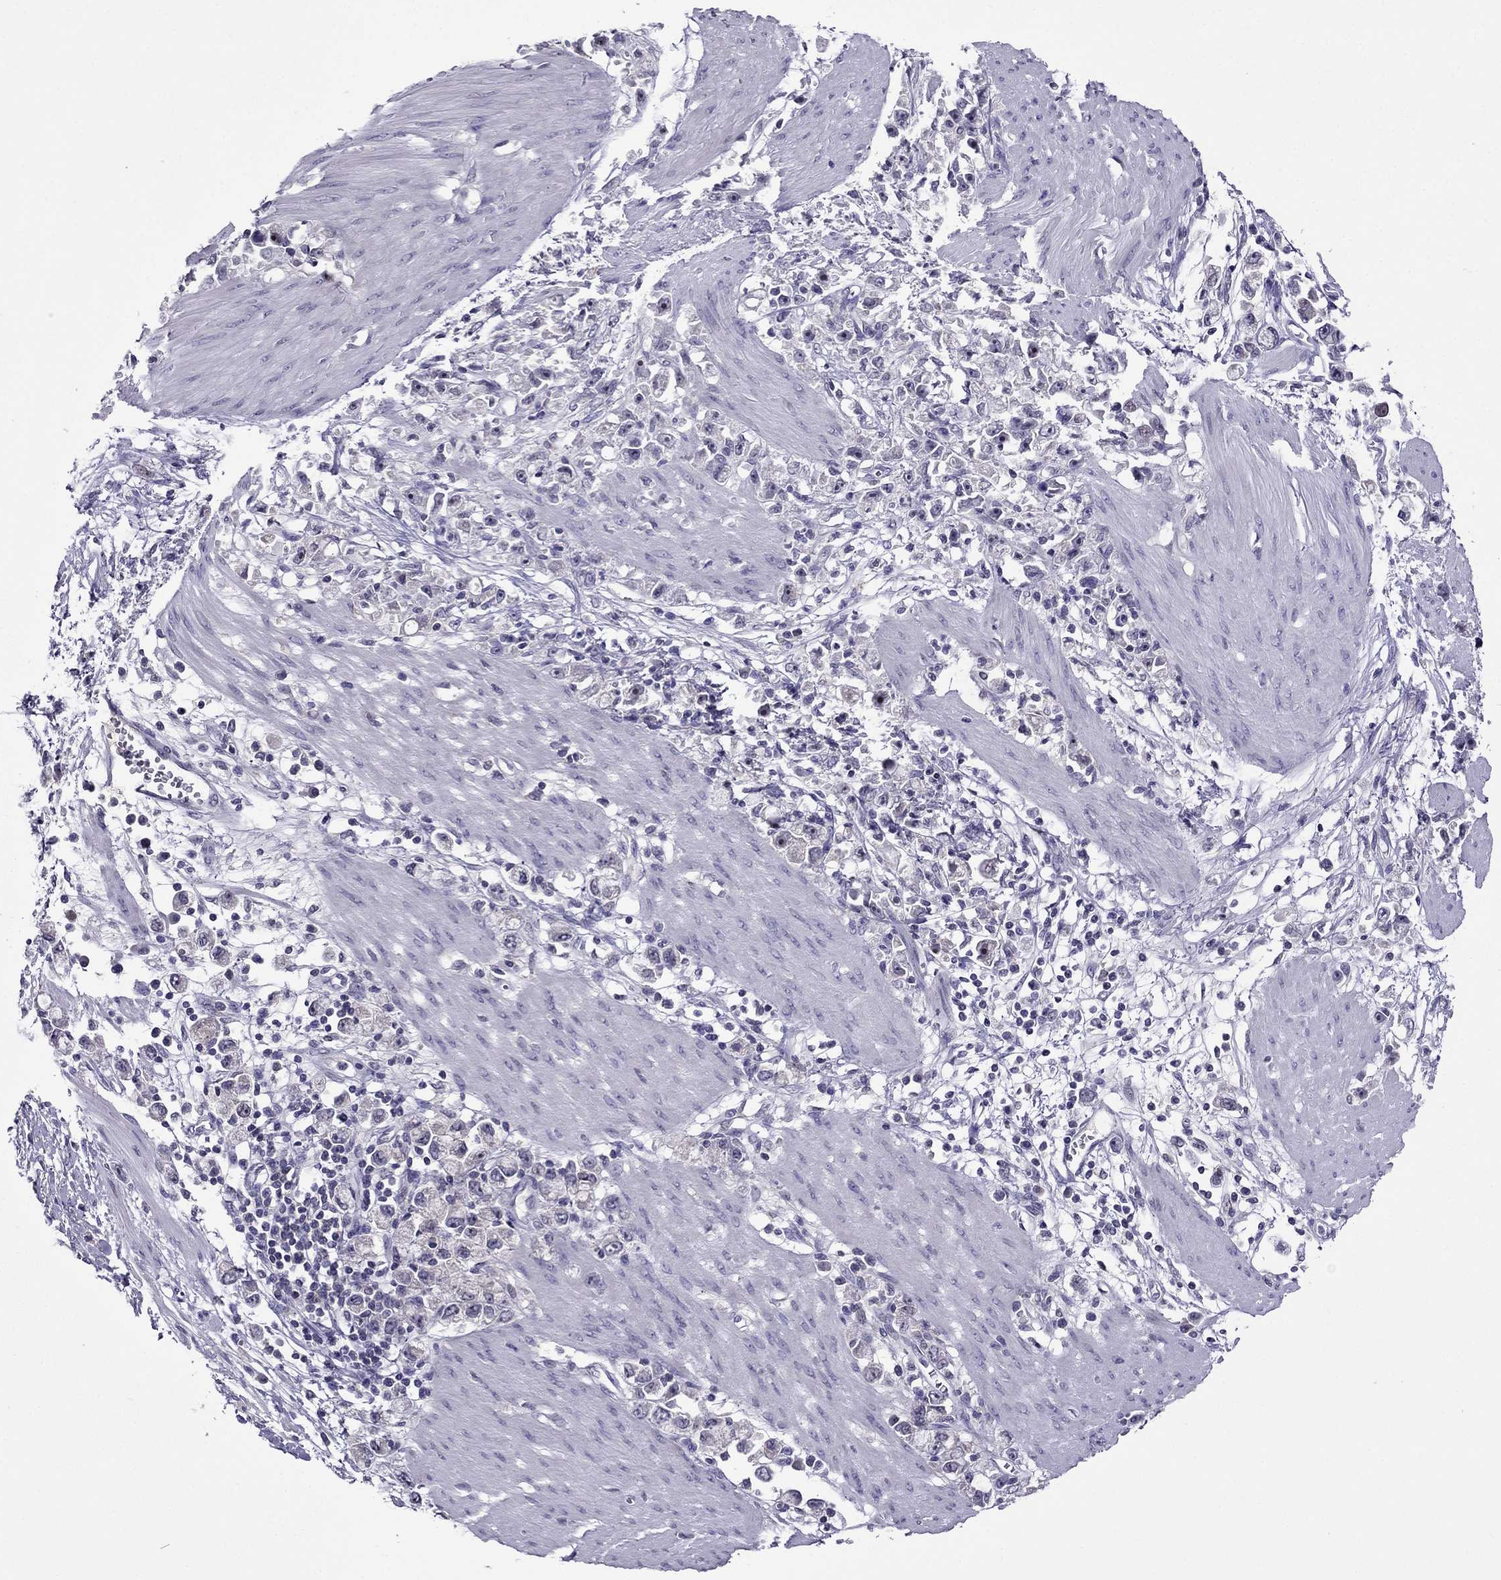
{"staining": {"intensity": "negative", "quantity": "none", "location": "none"}, "tissue": "stomach cancer", "cell_type": "Tumor cells", "image_type": "cancer", "snomed": [{"axis": "morphology", "description": "Adenocarcinoma, NOS"}, {"axis": "topography", "description": "Stomach"}], "caption": "Immunohistochemistry of stomach cancer shows no expression in tumor cells.", "gene": "SPTBN4", "patient": {"sex": "female", "age": 59}}